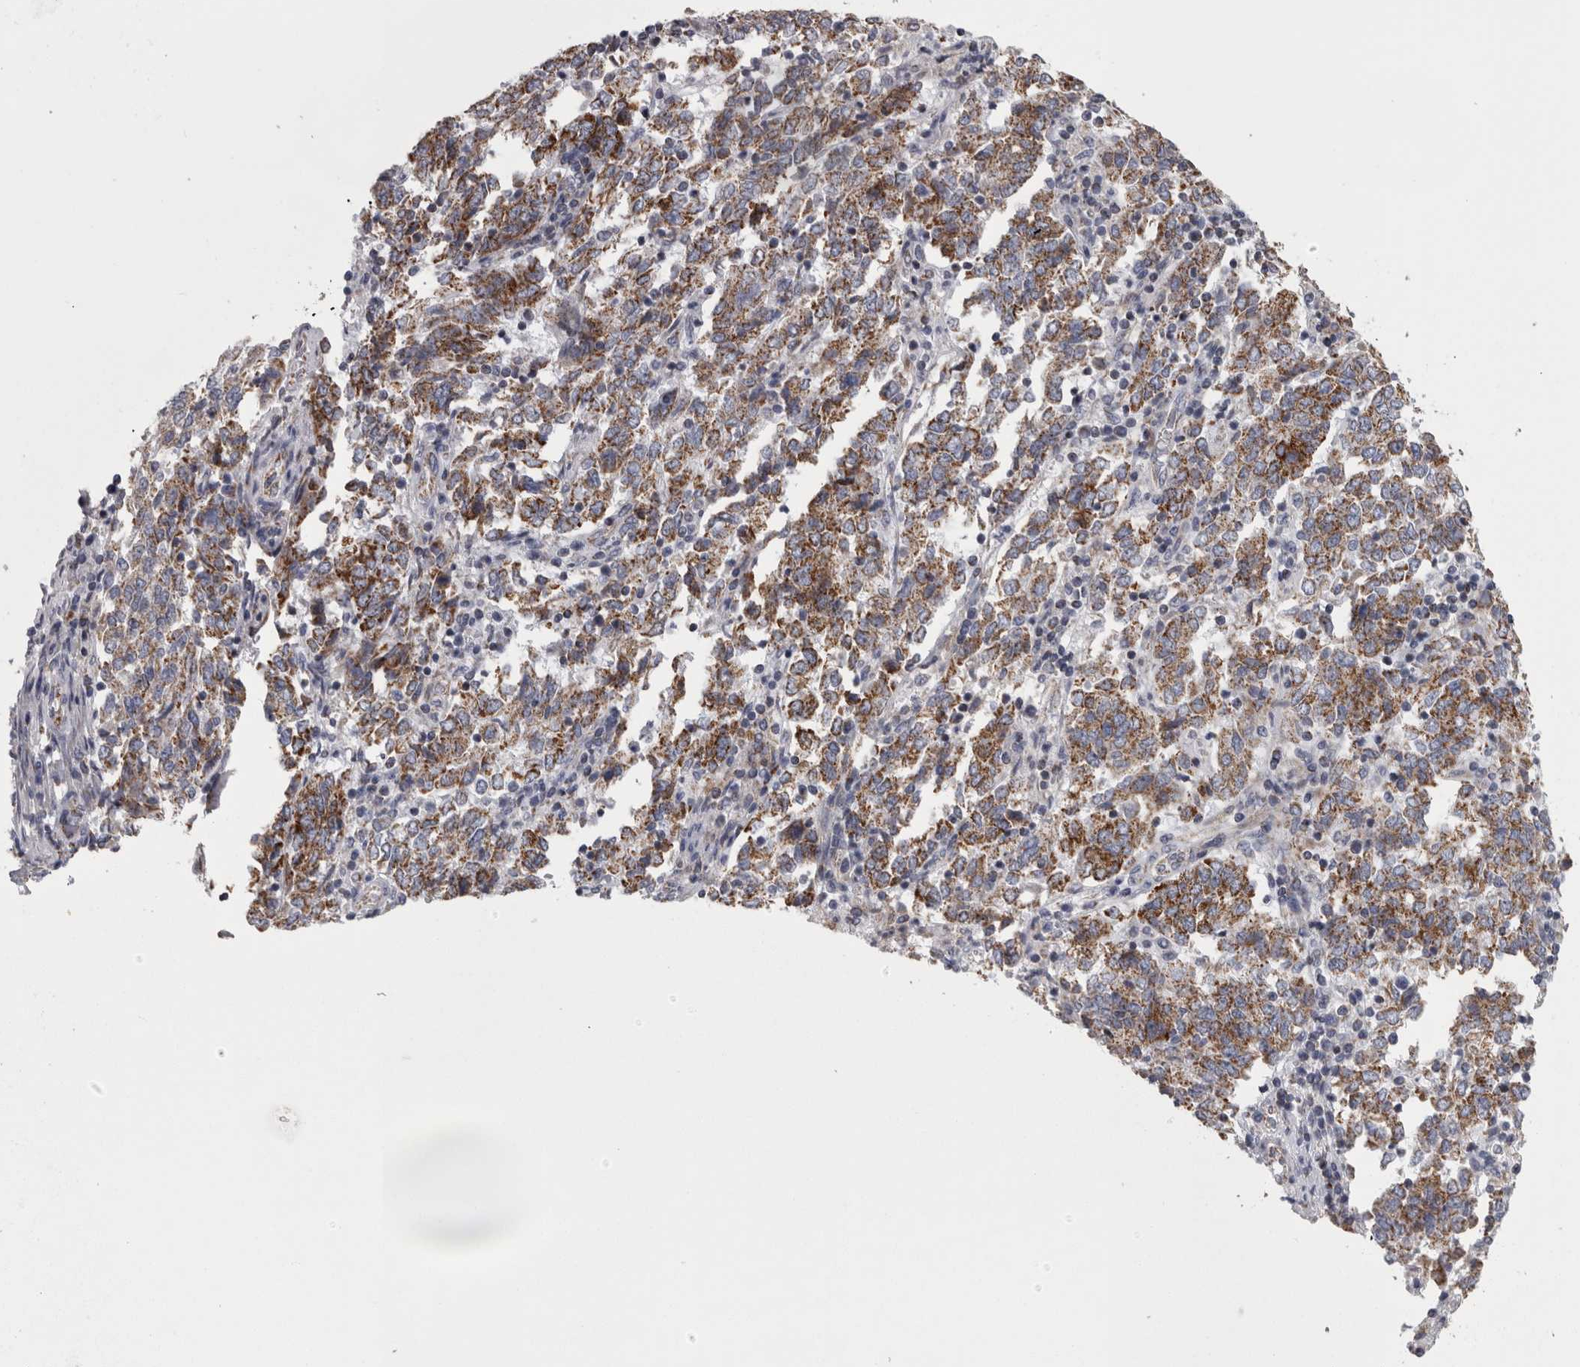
{"staining": {"intensity": "moderate", "quantity": ">75%", "location": "cytoplasmic/membranous"}, "tissue": "endometrial cancer", "cell_type": "Tumor cells", "image_type": "cancer", "snomed": [{"axis": "morphology", "description": "Adenocarcinoma, NOS"}, {"axis": "topography", "description": "Endometrium"}], "caption": "Adenocarcinoma (endometrial) tissue displays moderate cytoplasmic/membranous expression in about >75% of tumor cells, visualized by immunohistochemistry. (DAB (3,3'-diaminobenzidine) IHC with brightfield microscopy, high magnification).", "gene": "DBT", "patient": {"sex": "female", "age": 80}}